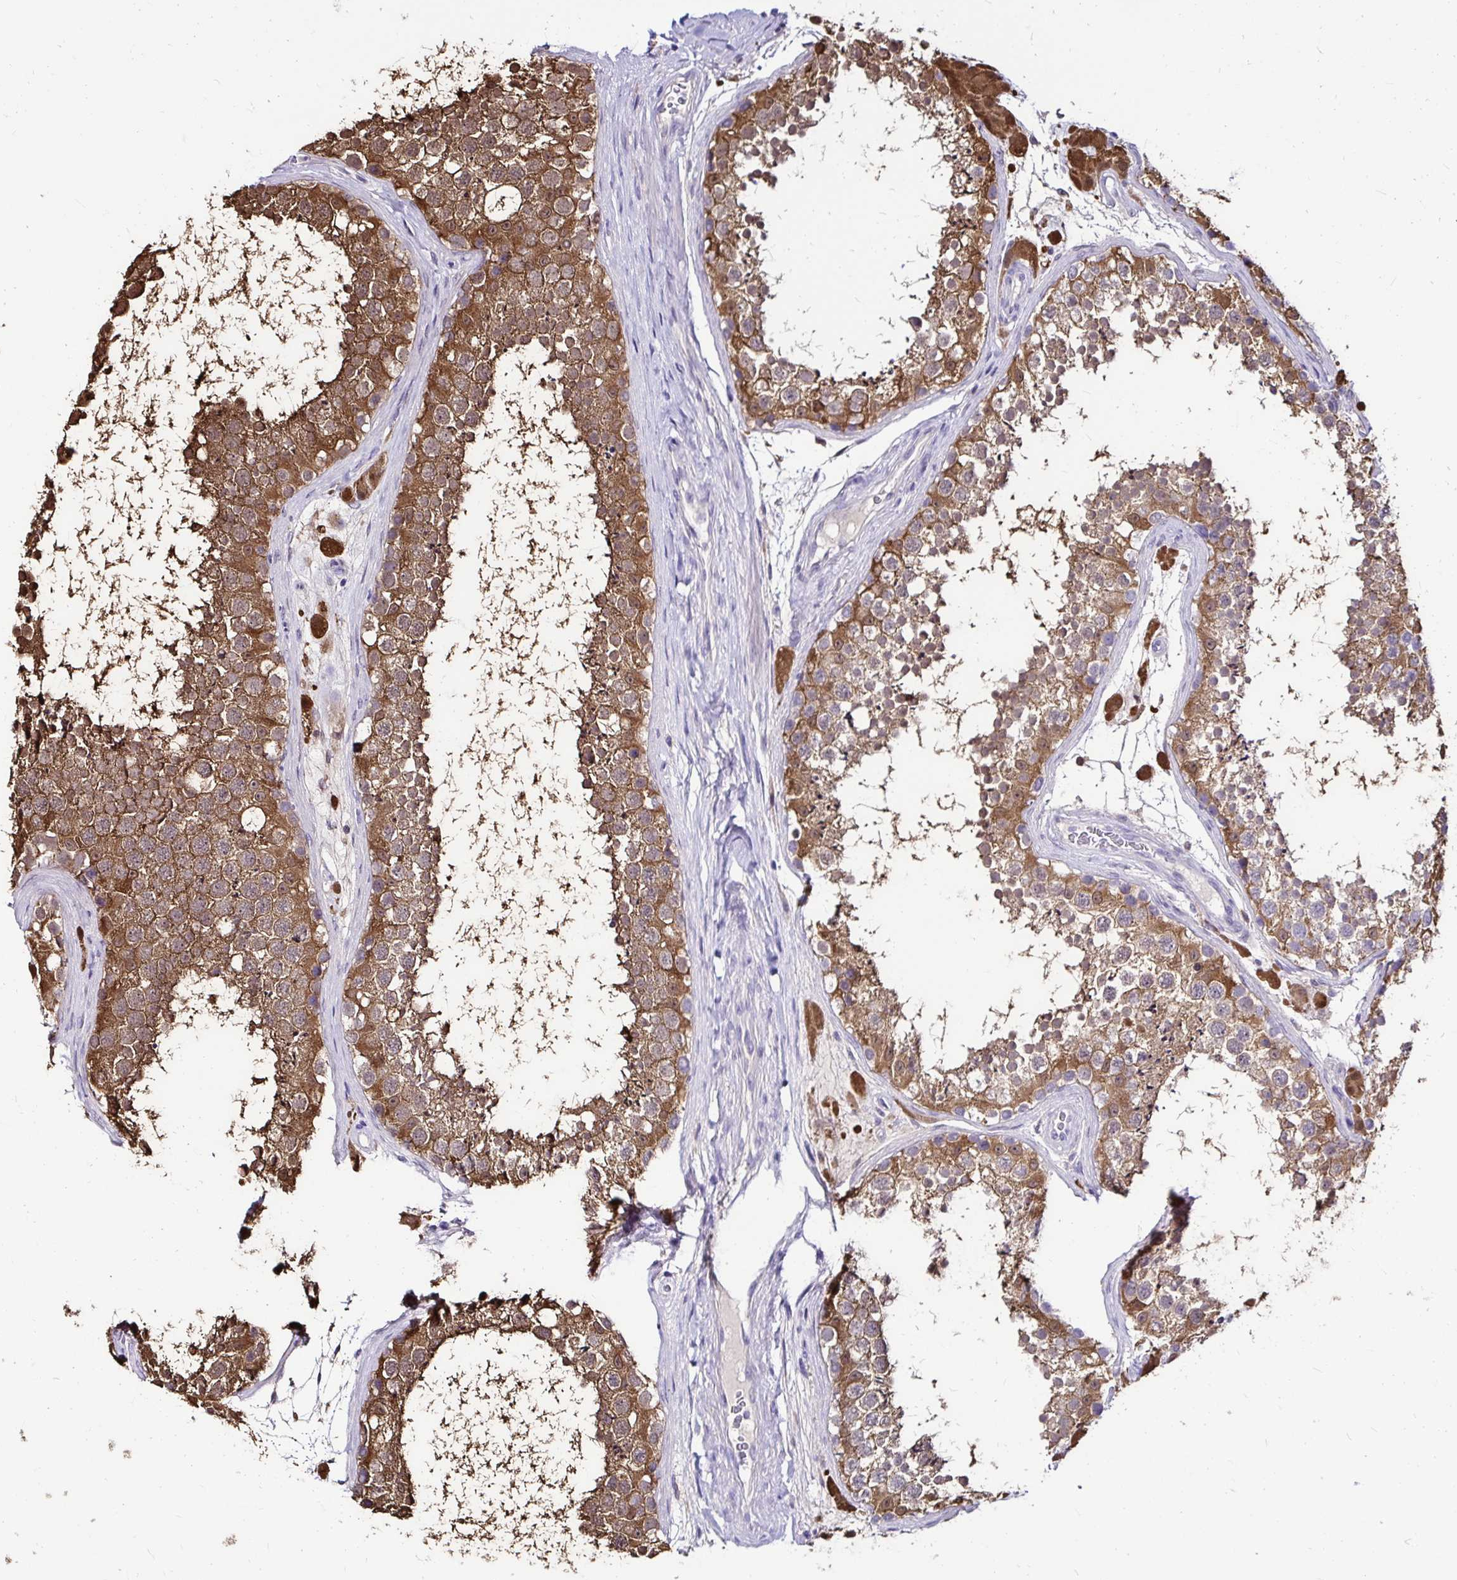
{"staining": {"intensity": "moderate", "quantity": ">75%", "location": "cytoplasmic/membranous"}, "tissue": "testis", "cell_type": "Cells in seminiferous ducts", "image_type": "normal", "snomed": [{"axis": "morphology", "description": "Normal tissue, NOS"}, {"axis": "topography", "description": "Testis"}], "caption": "Immunohistochemistry (IHC) of benign human testis exhibits medium levels of moderate cytoplasmic/membranous staining in approximately >75% of cells in seminiferous ducts. Using DAB (brown) and hematoxylin (blue) stains, captured at high magnification using brightfield microscopy.", "gene": "IDH1", "patient": {"sex": "male", "age": 41}}